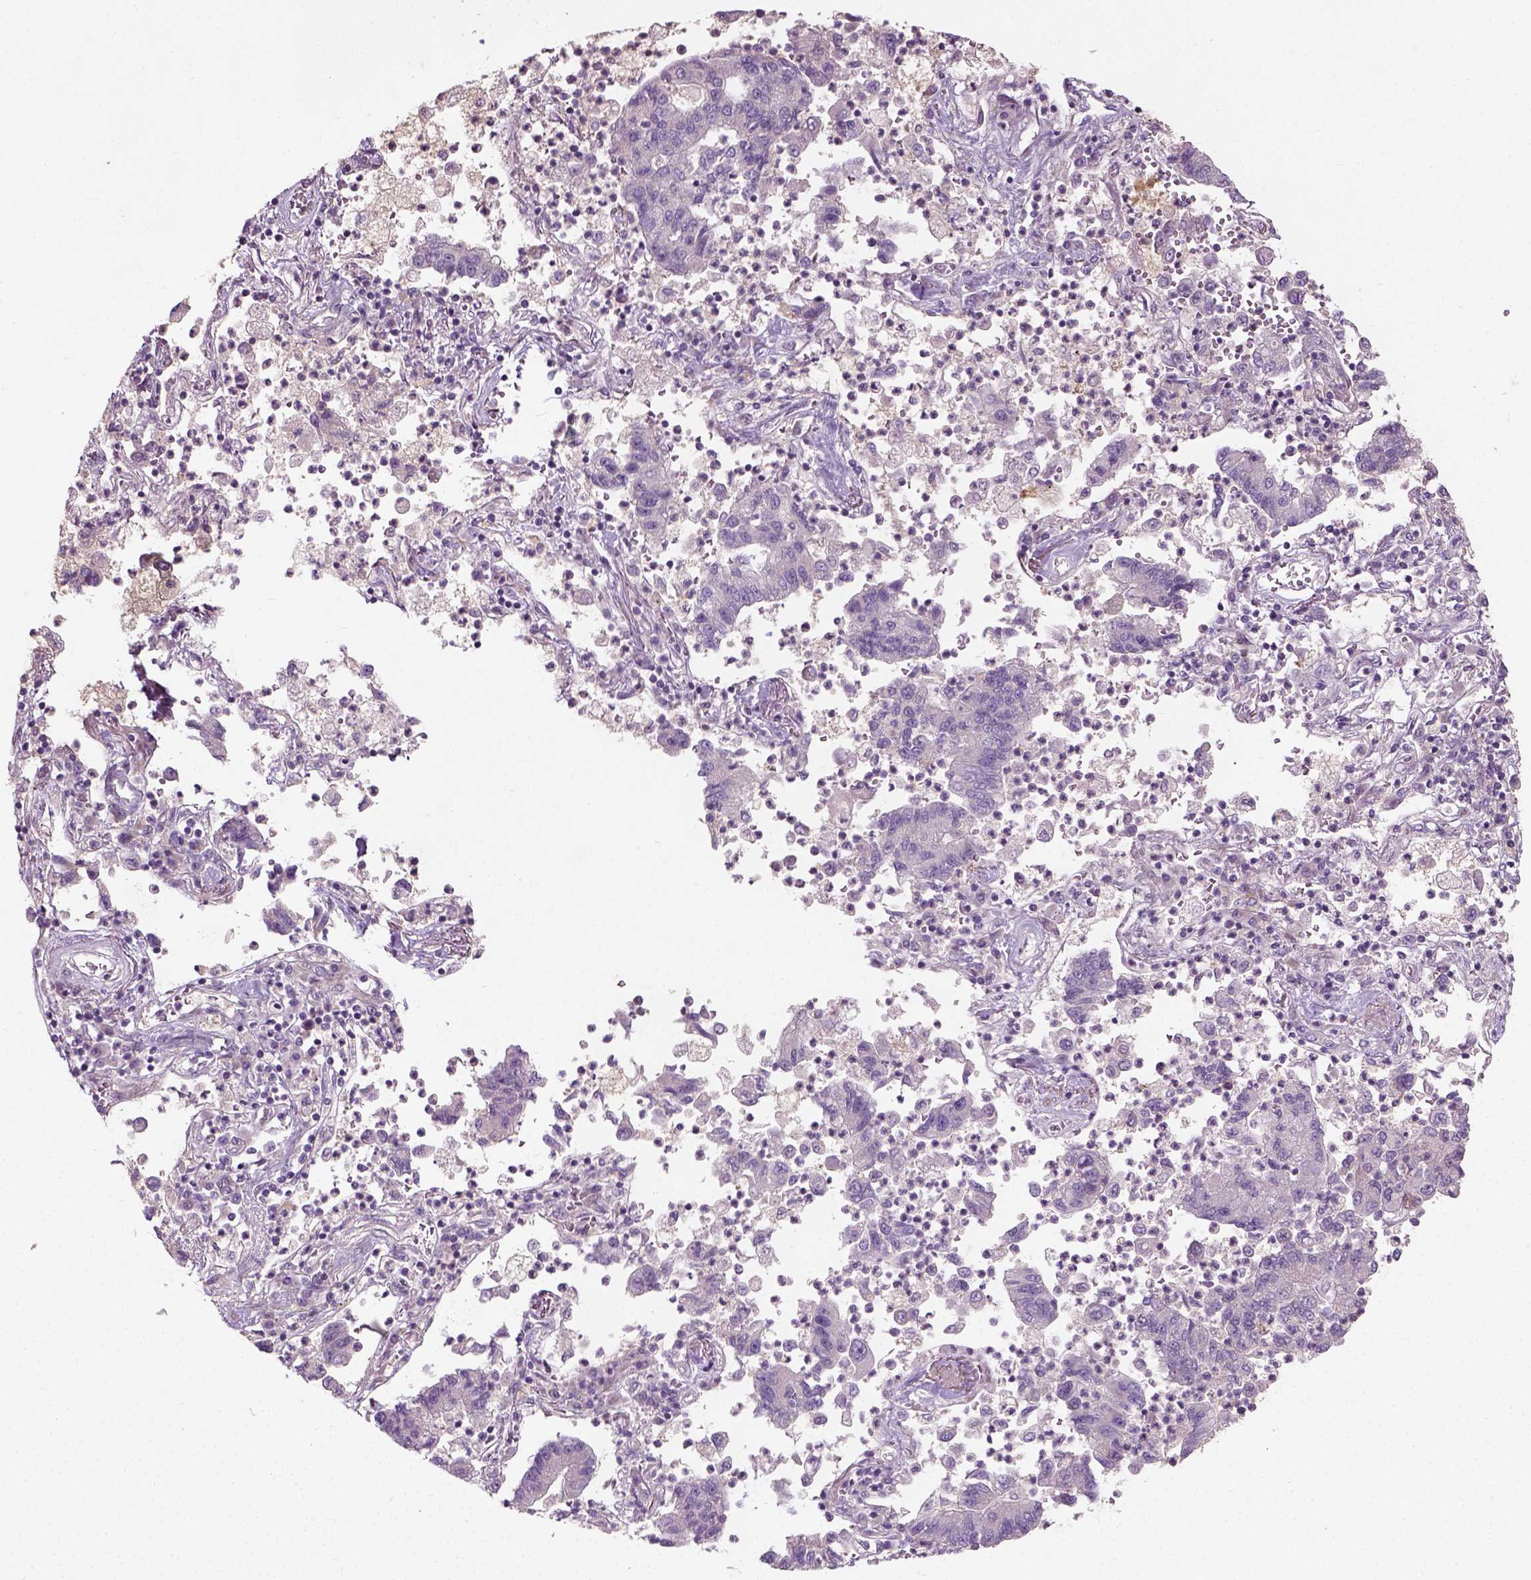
{"staining": {"intensity": "negative", "quantity": "none", "location": "none"}, "tissue": "lung cancer", "cell_type": "Tumor cells", "image_type": "cancer", "snomed": [{"axis": "morphology", "description": "Adenocarcinoma, NOS"}, {"axis": "topography", "description": "Lung"}], "caption": "Immunohistochemistry (IHC) micrograph of neoplastic tissue: adenocarcinoma (lung) stained with DAB exhibits no significant protein staining in tumor cells.", "gene": "PKP3", "patient": {"sex": "female", "age": 57}}